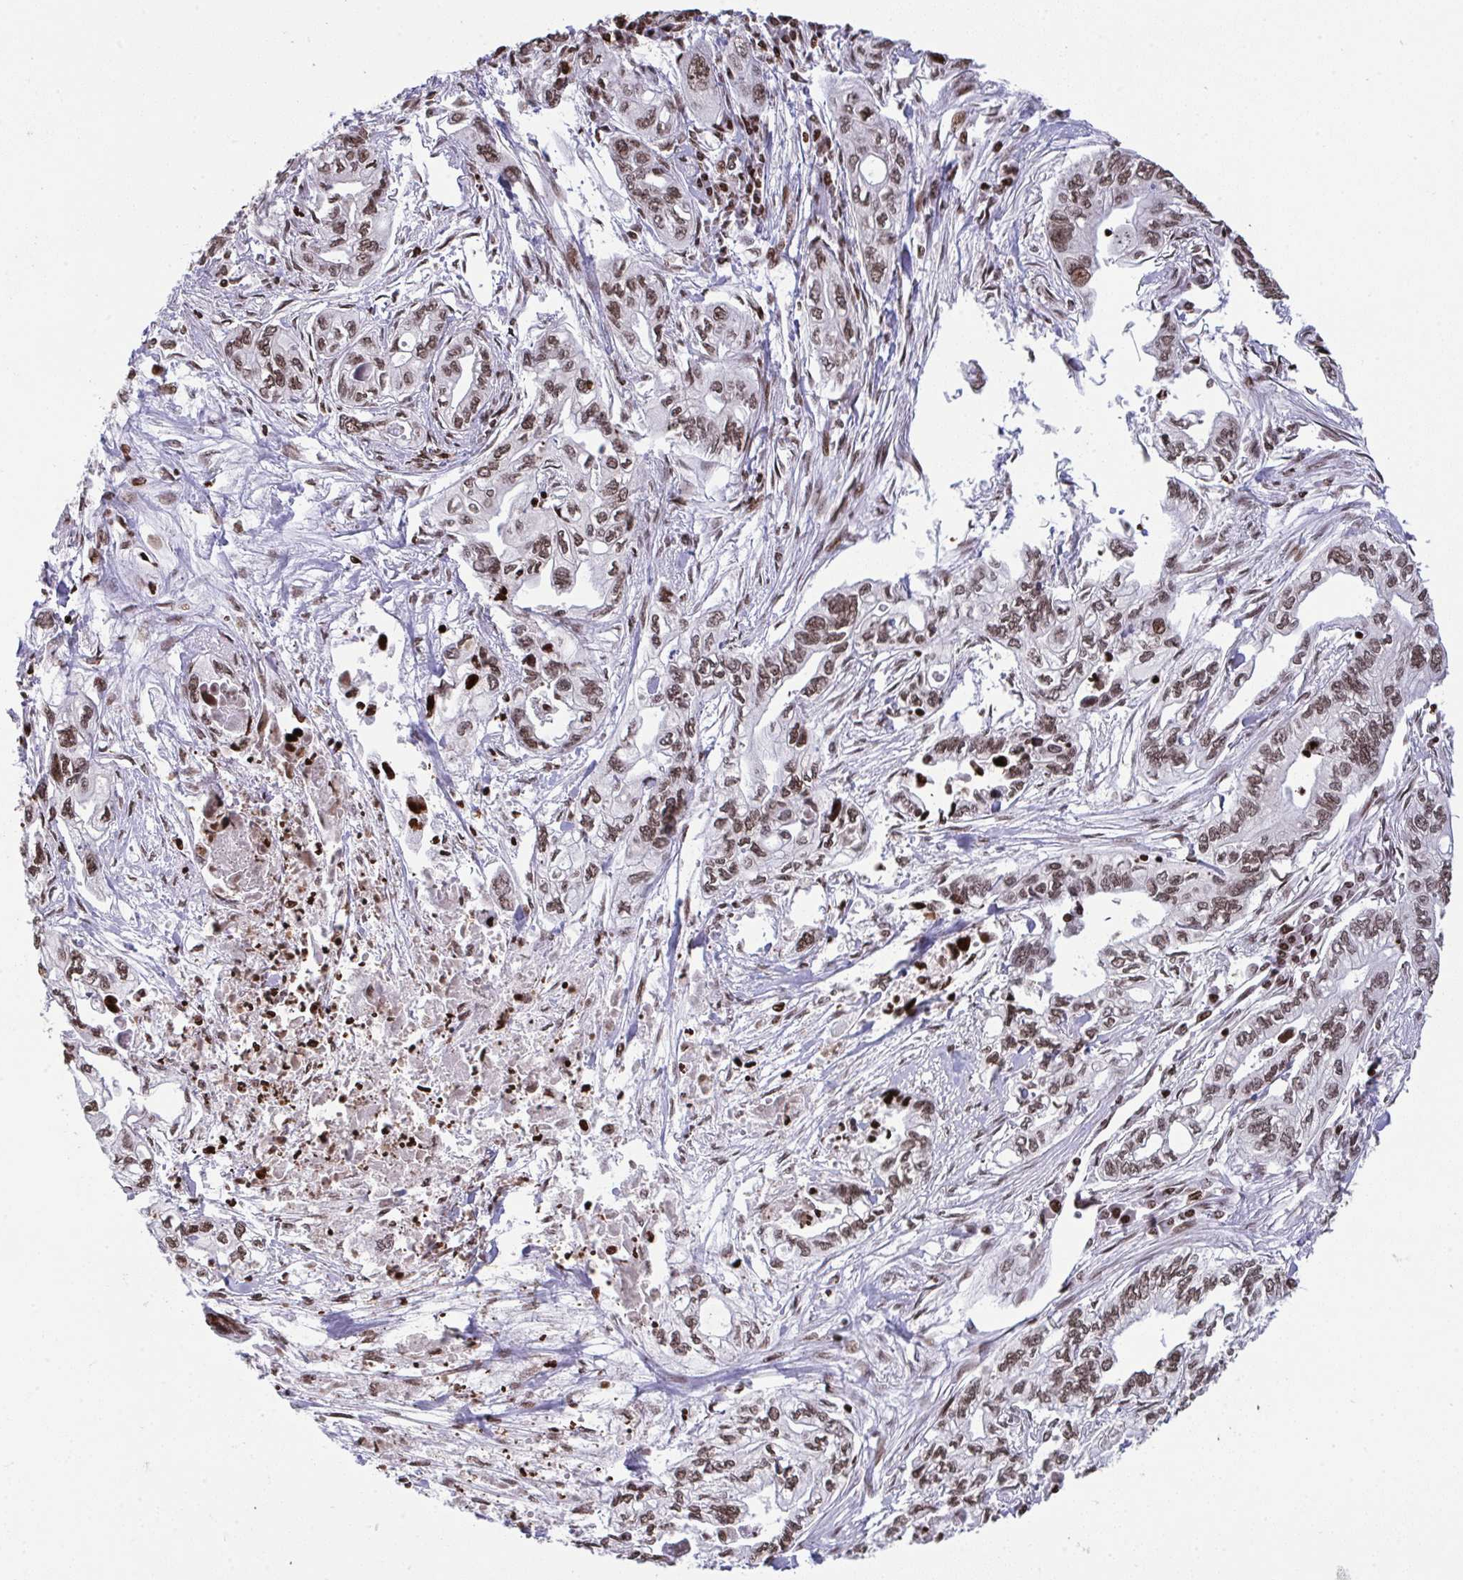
{"staining": {"intensity": "moderate", "quantity": ">75%", "location": "nuclear"}, "tissue": "pancreatic cancer", "cell_type": "Tumor cells", "image_type": "cancer", "snomed": [{"axis": "morphology", "description": "Adenocarcinoma, NOS"}, {"axis": "topography", "description": "Pancreas"}], "caption": "Protein positivity by immunohistochemistry demonstrates moderate nuclear positivity in about >75% of tumor cells in adenocarcinoma (pancreatic).", "gene": "NIP7", "patient": {"sex": "male", "age": 68}}